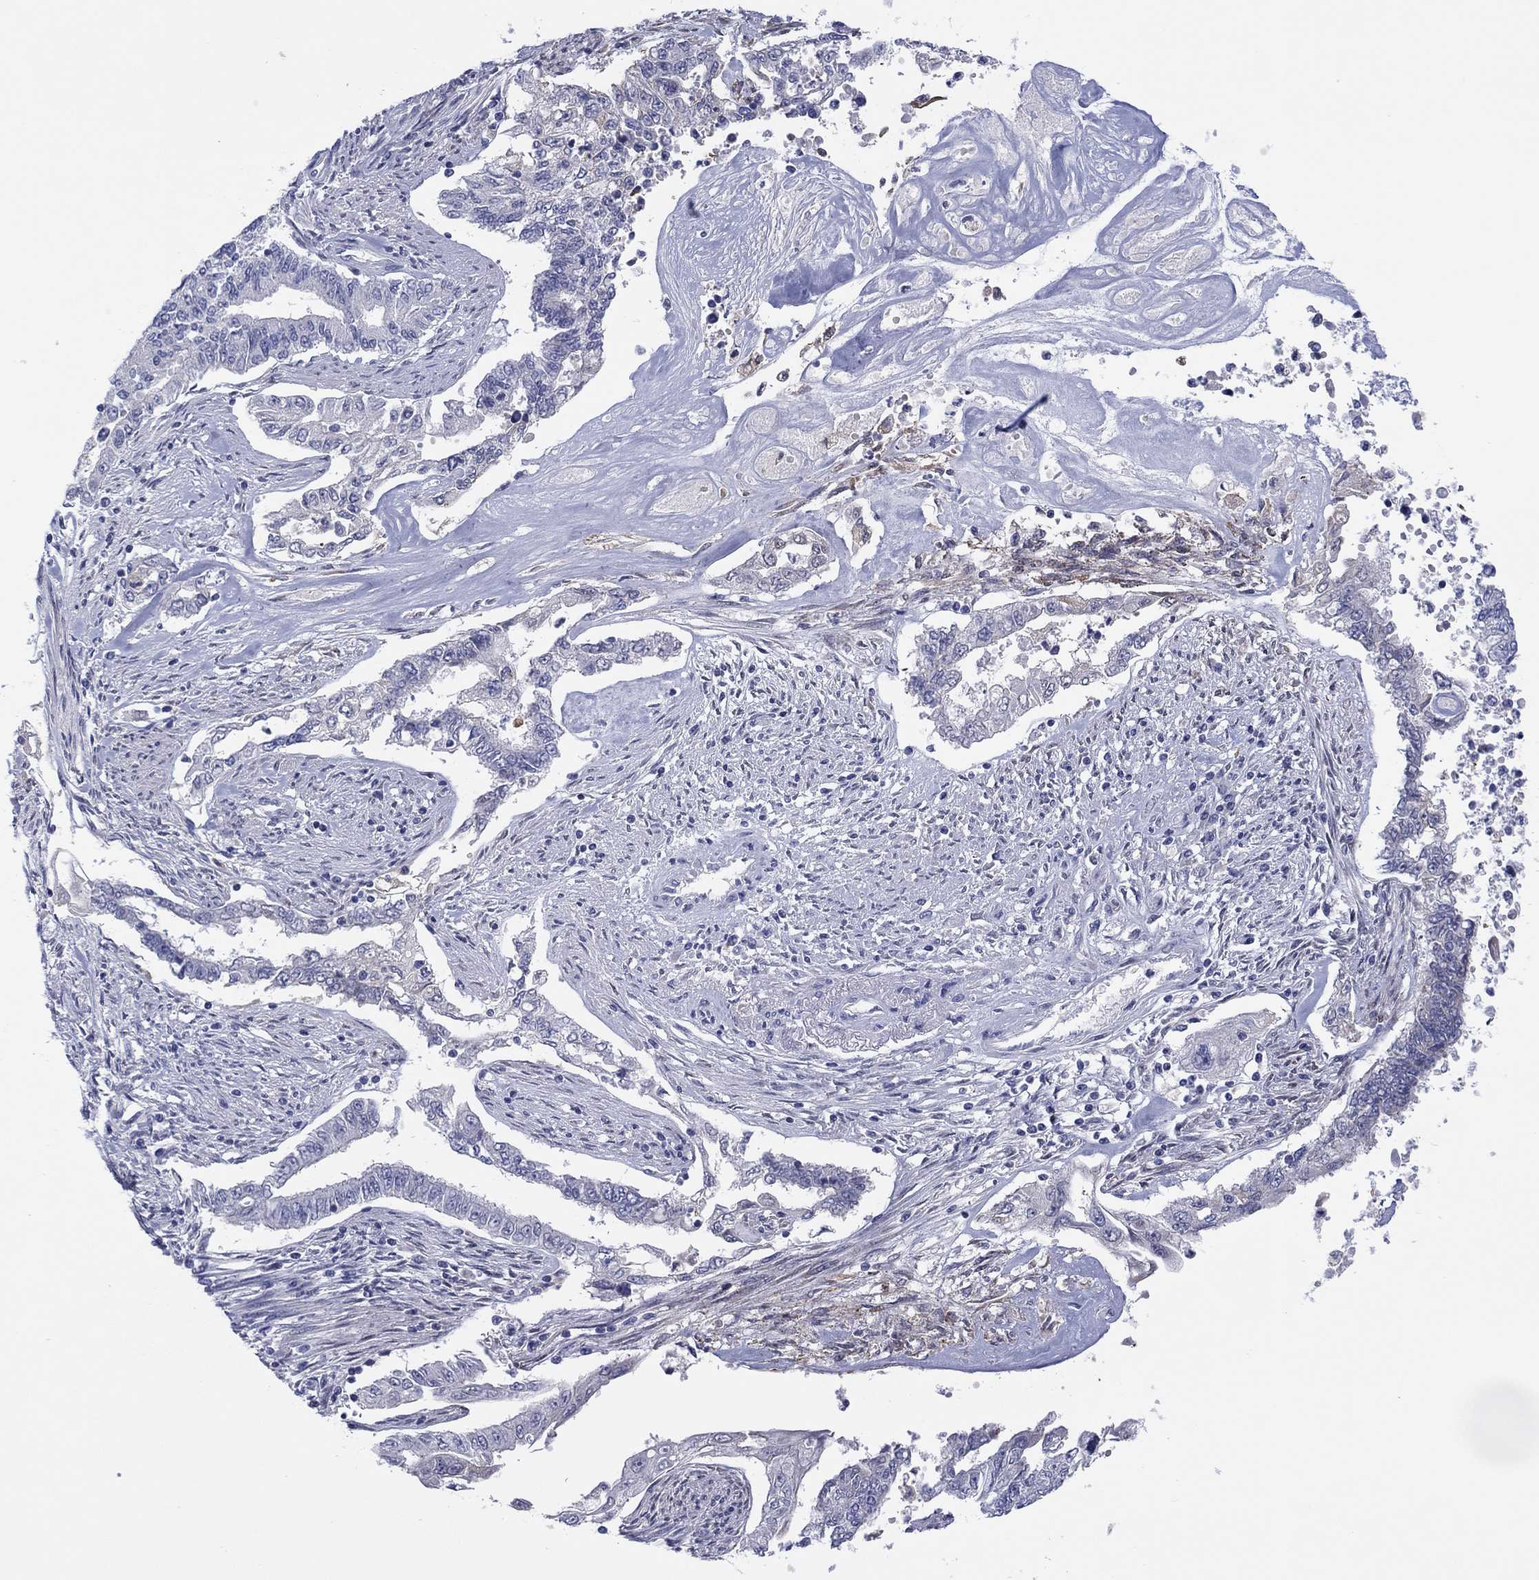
{"staining": {"intensity": "negative", "quantity": "none", "location": "none"}, "tissue": "endometrial cancer", "cell_type": "Tumor cells", "image_type": "cancer", "snomed": [{"axis": "morphology", "description": "Adenocarcinoma, NOS"}, {"axis": "topography", "description": "Uterus"}], "caption": "Adenocarcinoma (endometrial) was stained to show a protein in brown. There is no significant positivity in tumor cells.", "gene": "CYP2B6", "patient": {"sex": "female", "age": 59}}